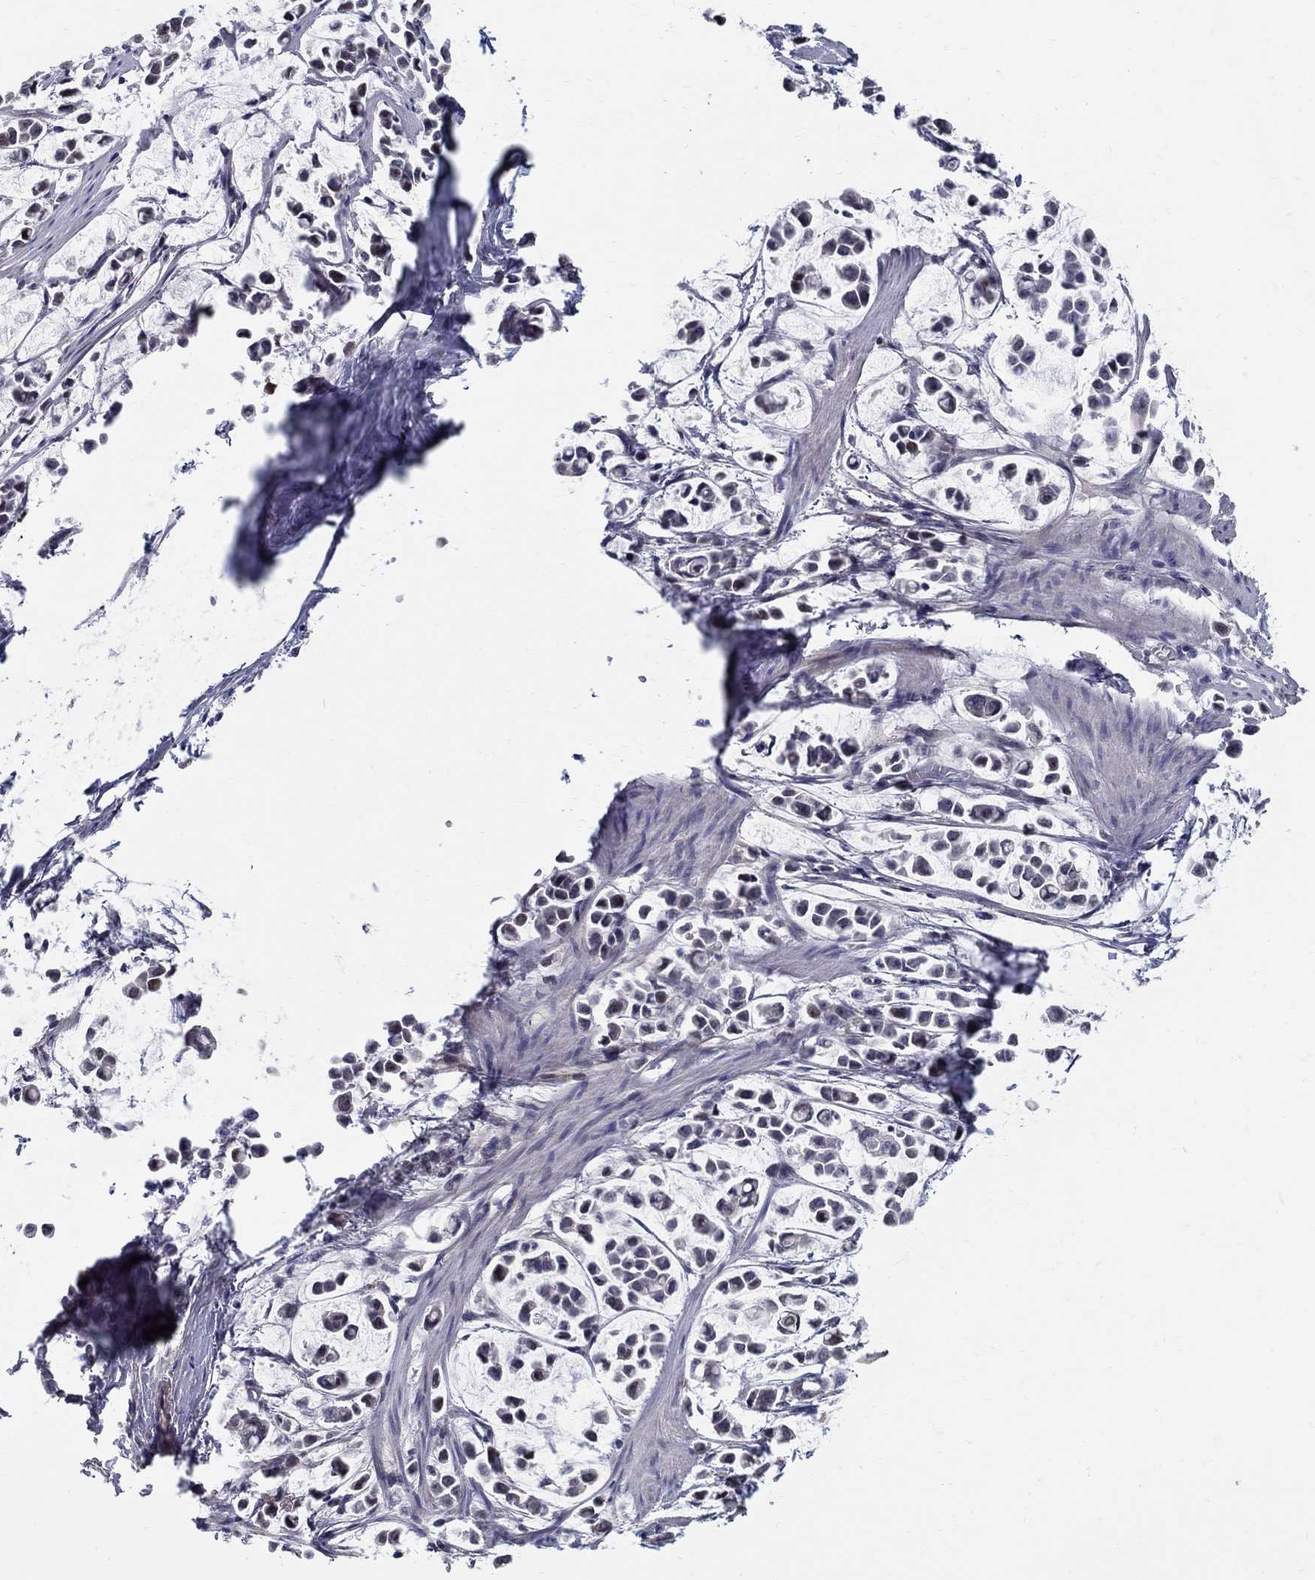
{"staining": {"intensity": "moderate", "quantity": "25%-75%", "location": "nuclear"}, "tissue": "stomach cancer", "cell_type": "Tumor cells", "image_type": "cancer", "snomed": [{"axis": "morphology", "description": "Adenocarcinoma, NOS"}, {"axis": "topography", "description": "Stomach"}], "caption": "Protein expression analysis of stomach cancer displays moderate nuclear positivity in about 25%-75% of tumor cells.", "gene": "C16orf46", "patient": {"sex": "male", "age": 82}}